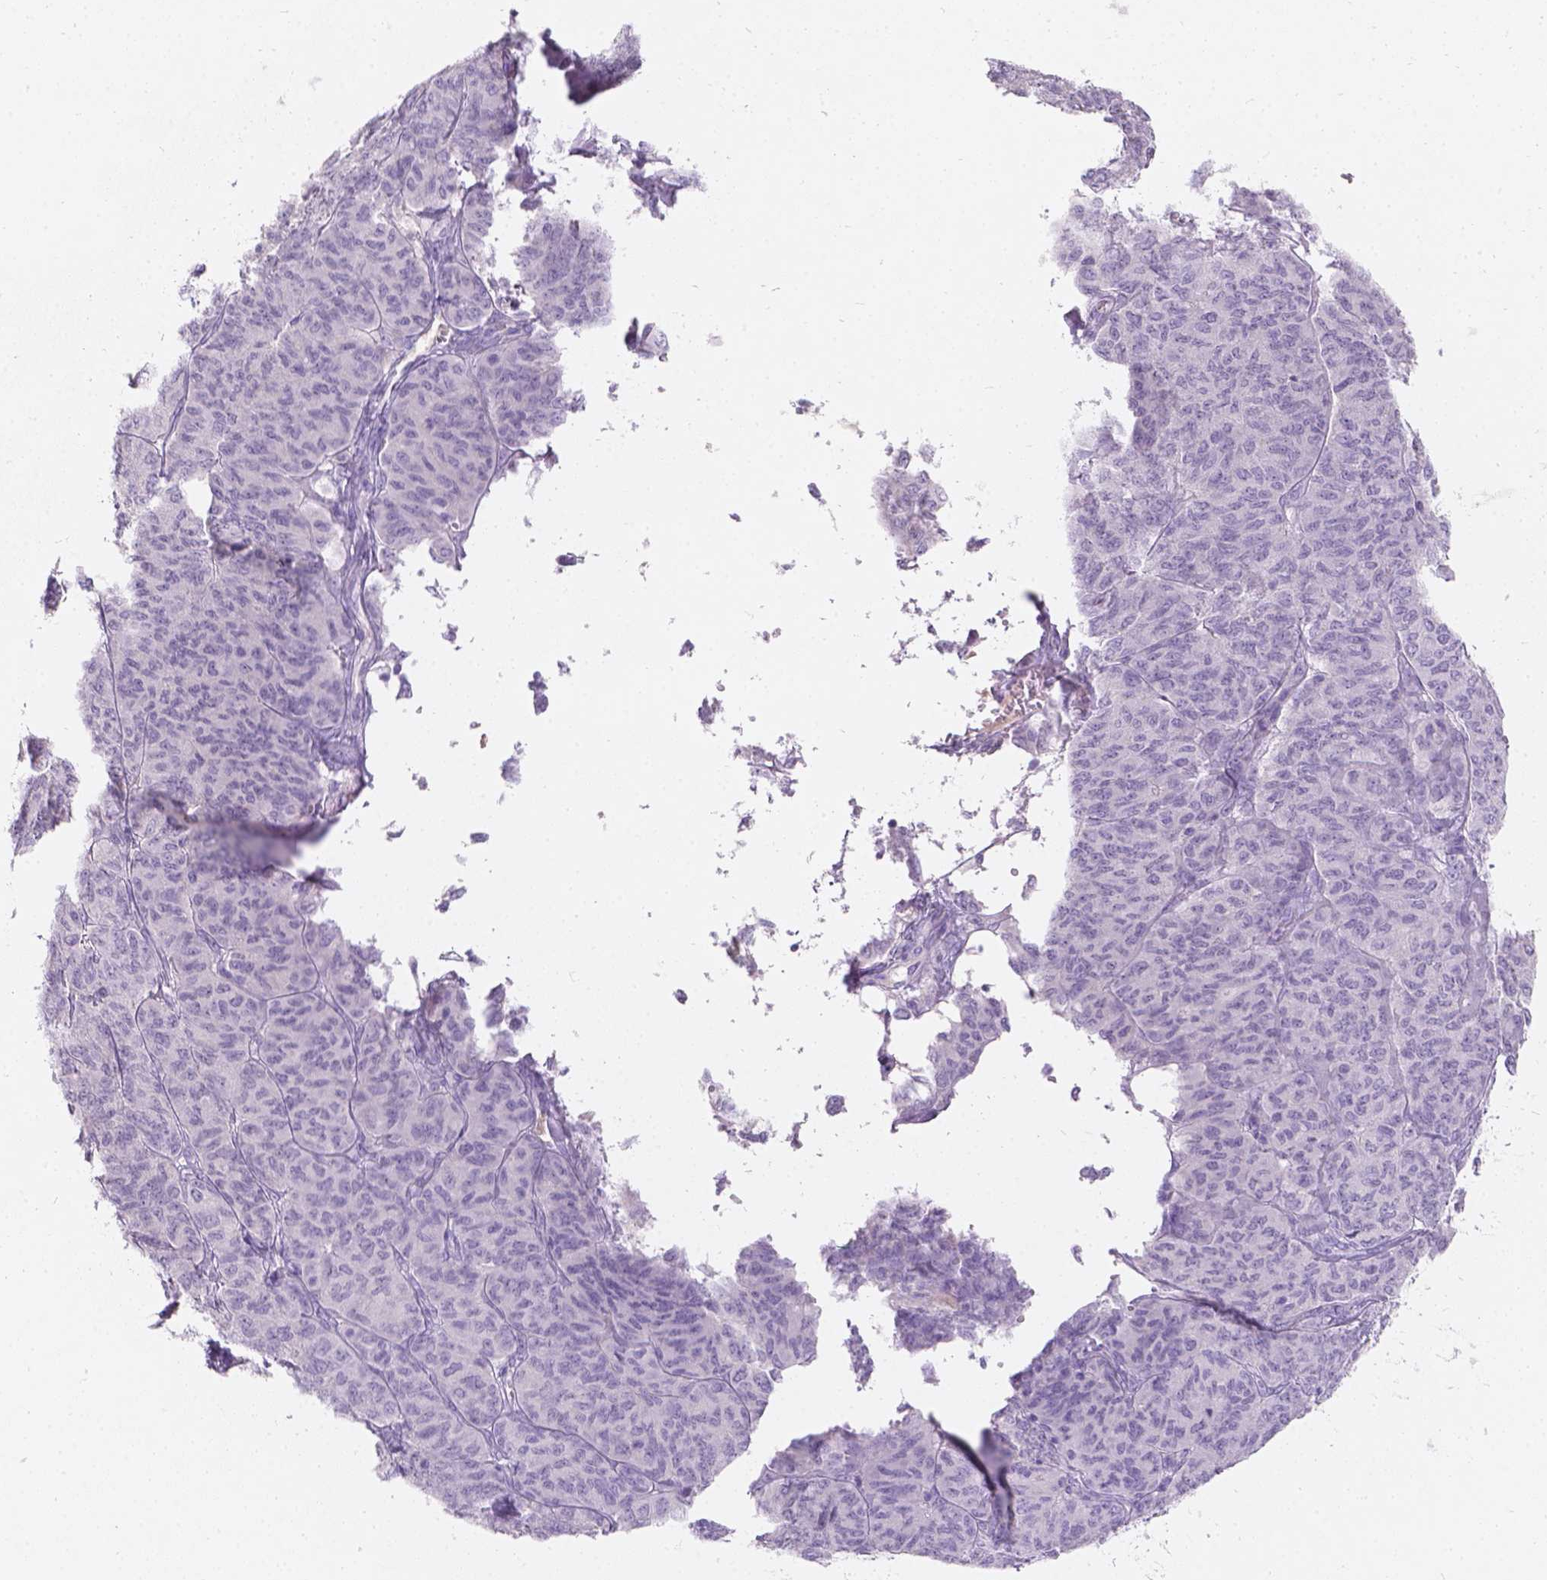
{"staining": {"intensity": "negative", "quantity": "none", "location": "none"}, "tissue": "ovarian cancer", "cell_type": "Tumor cells", "image_type": "cancer", "snomed": [{"axis": "morphology", "description": "Carcinoma, endometroid"}, {"axis": "topography", "description": "Ovary"}], "caption": "An image of endometroid carcinoma (ovarian) stained for a protein exhibits no brown staining in tumor cells. (DAB immunohistochemistry (IHC) visualized using brightfield microscopy, high magnification).", "gene": "GAL3ST2", "patient": {"sex": "female", "age": 80}}